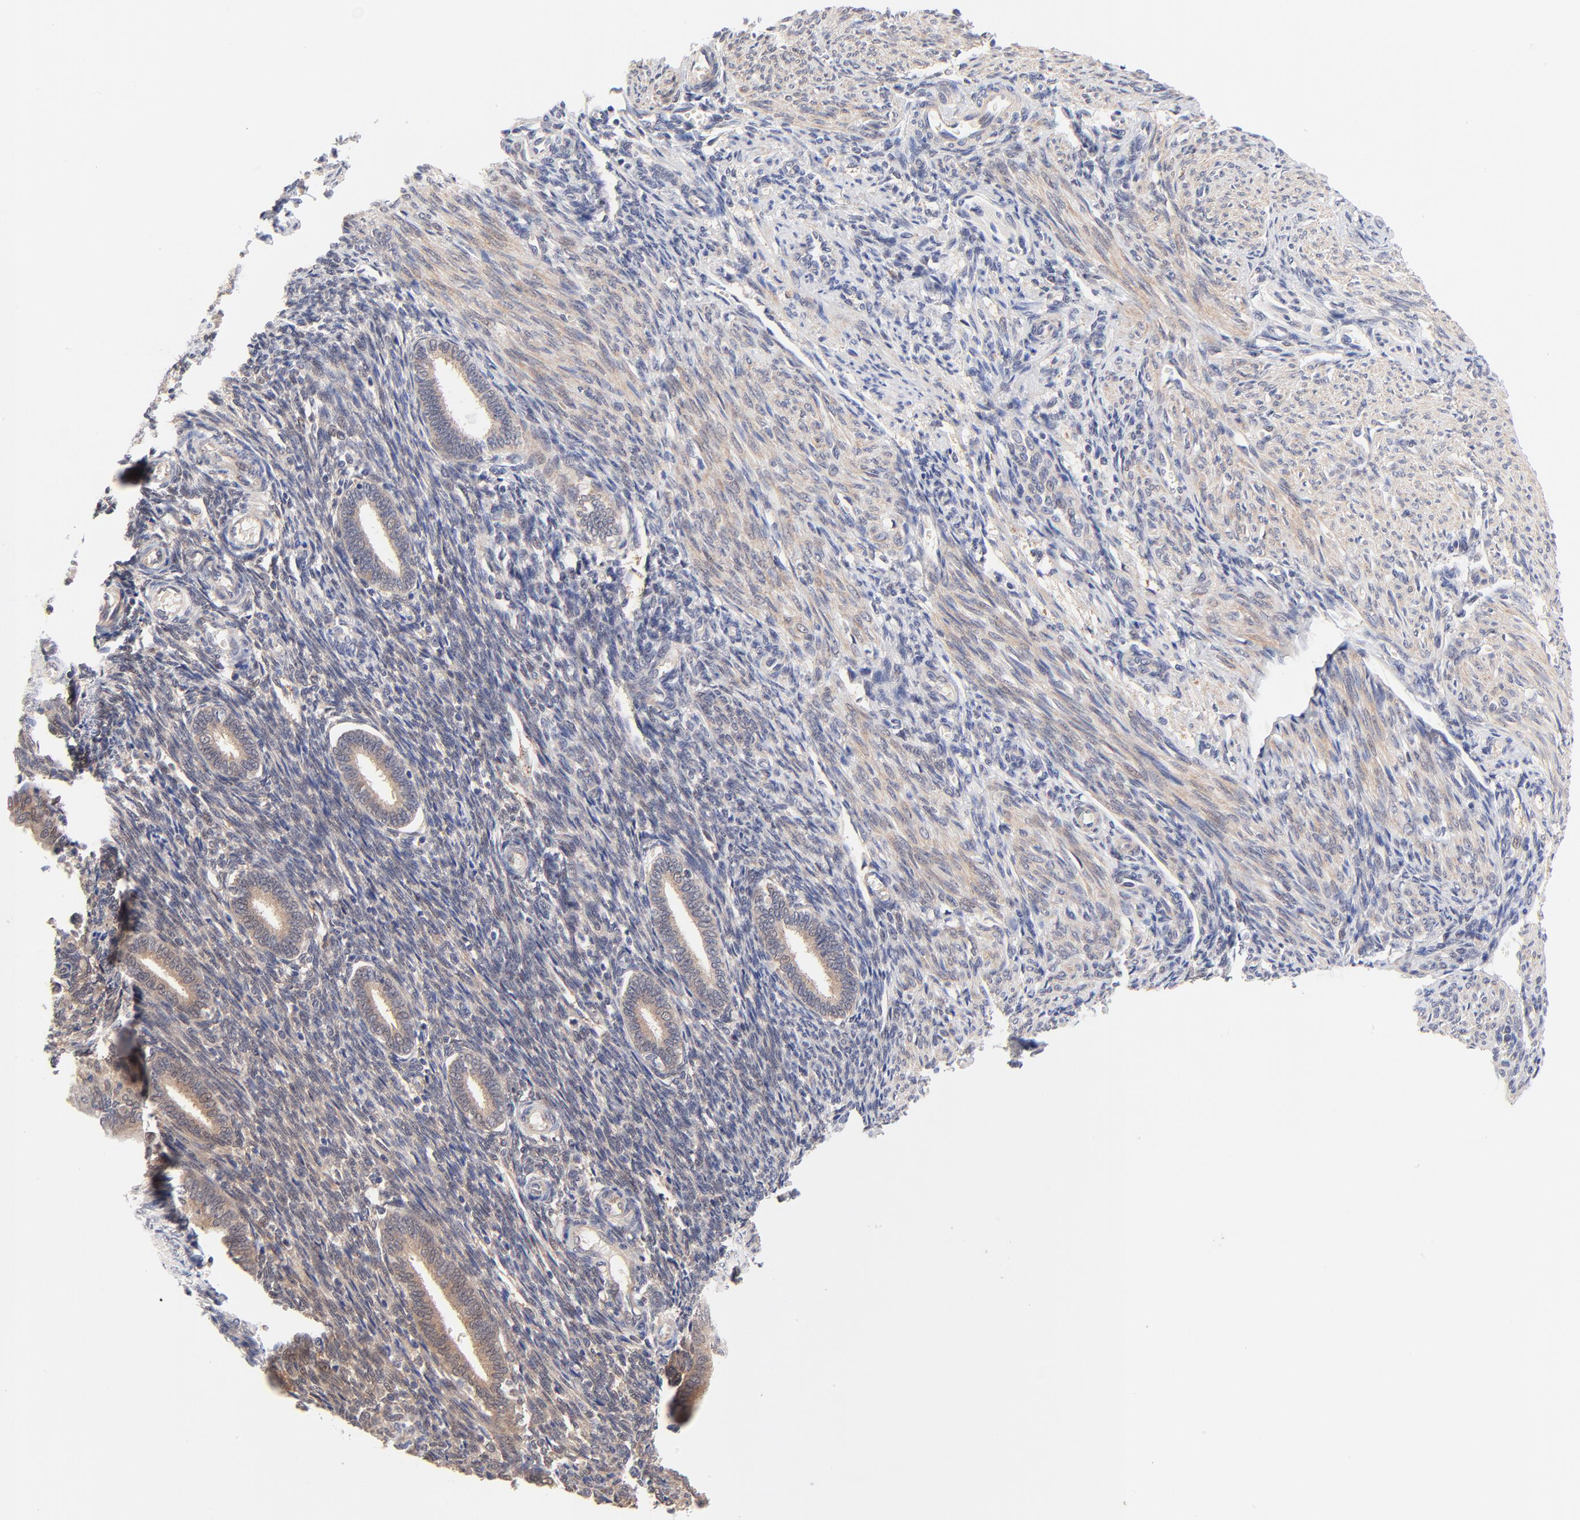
{"staining": {"intensity": "weak", "quantity": "<25%", "location": "nuclear"}, "tissue": "endometrium", "cell_type": "Cells in endometrial stroma", "image_type": "normal", "snomed": [{"axis": "morphology", "description": "Normal tissue, NOS"}, {"axis": "topography", "description": "Endometrium"}], "caption": "Immunohistochemistry photomicrograph of unremarkable endometrium: endometrium stained with DAB exhibits no significant protein expression in cells in endometrial stroma. (Immunohistochemistry, brightfield microscopy, high magnification).", "gene": "TXNL1", "patient": {"sex": "female", "age": 27}}